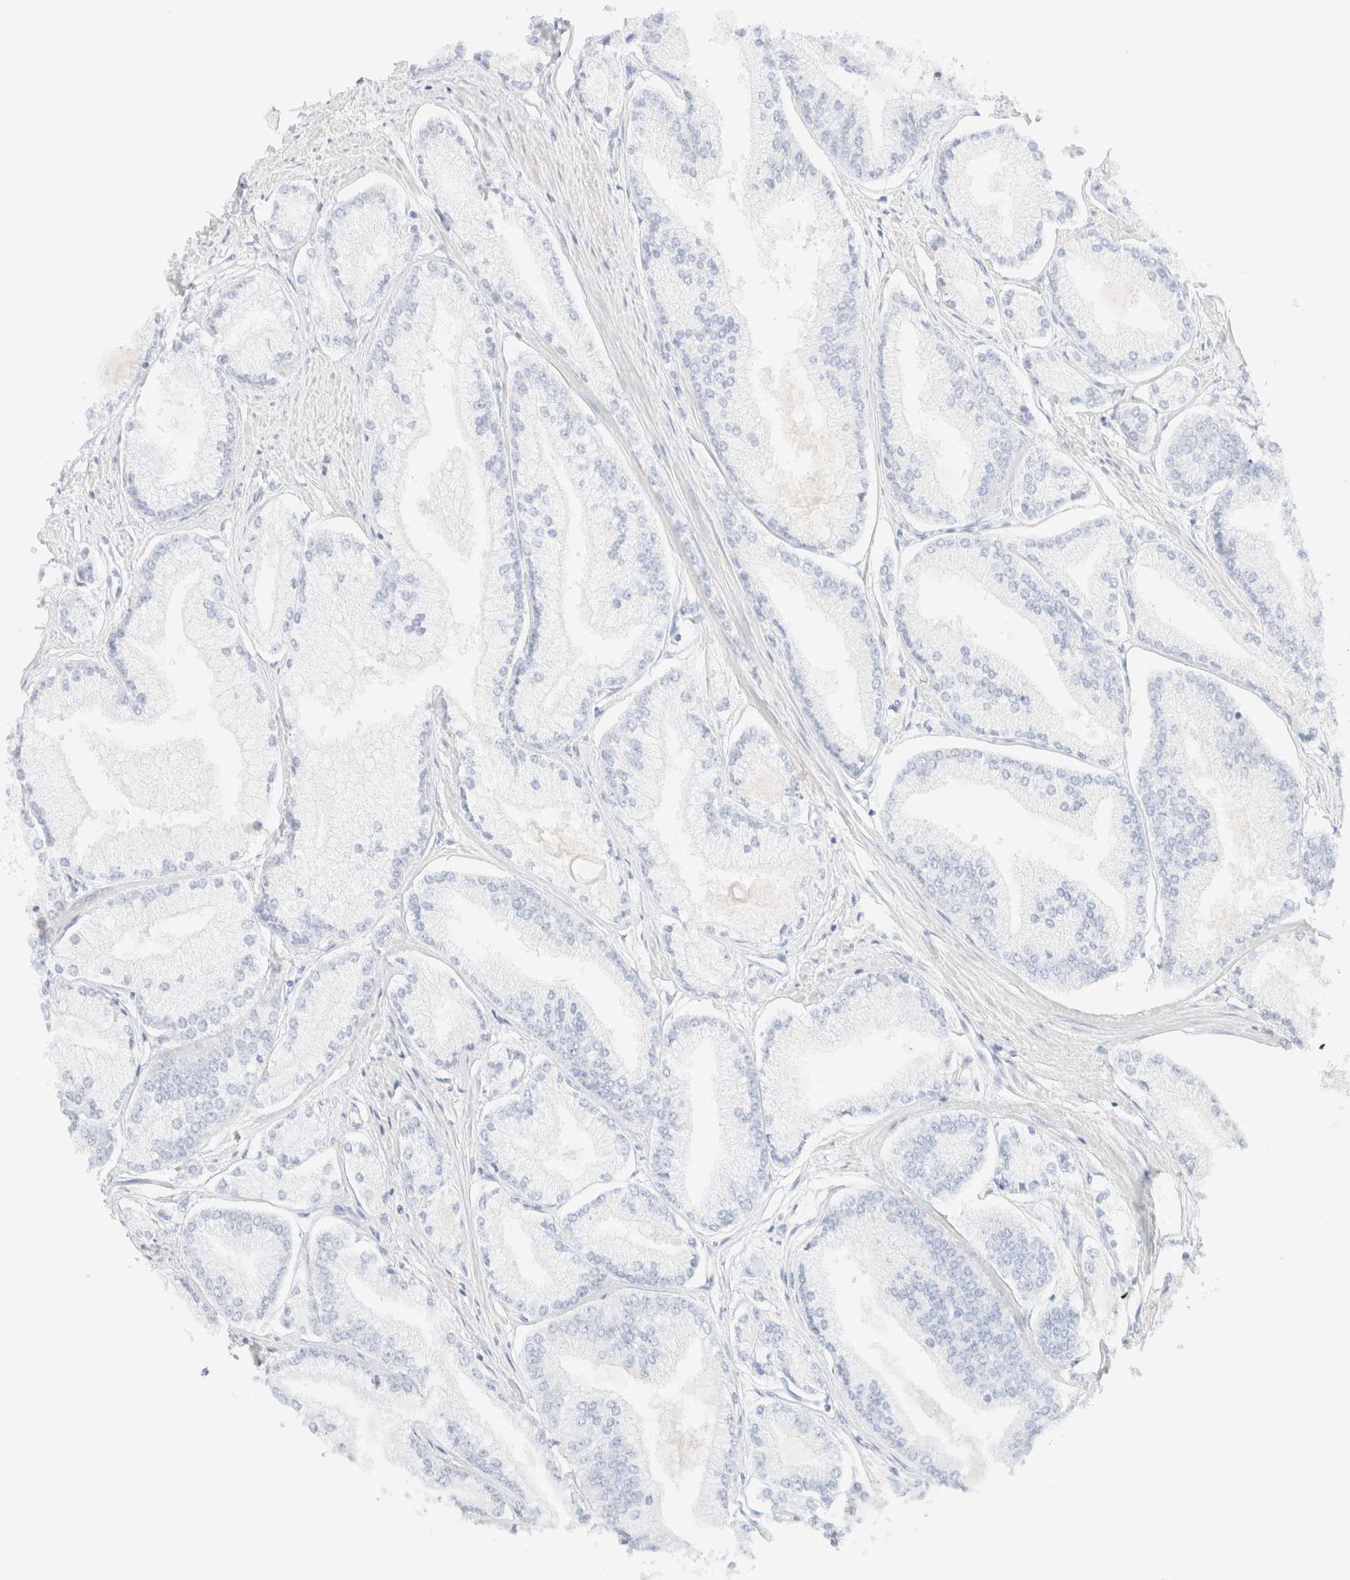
{"staining": {"intensity": "negative", "quantity": "none", "location": "none"}, "tissue": "prostate cancer", "cell_type": "Tumor cells", "image_type": "cancer", "snomed": [{"axis": "morphology", "description": "Adenocarcinoma, Low grade"}, {"axis": "topography", "description": "Prostate"}], "caption": "DAB immunohistochemical staining of human low-grade adenocarcinoma (prostate) shows no significant positivity in tumor cells.", "gene": "IKZF3", "patient": {"sex": "male", "age": 52}}